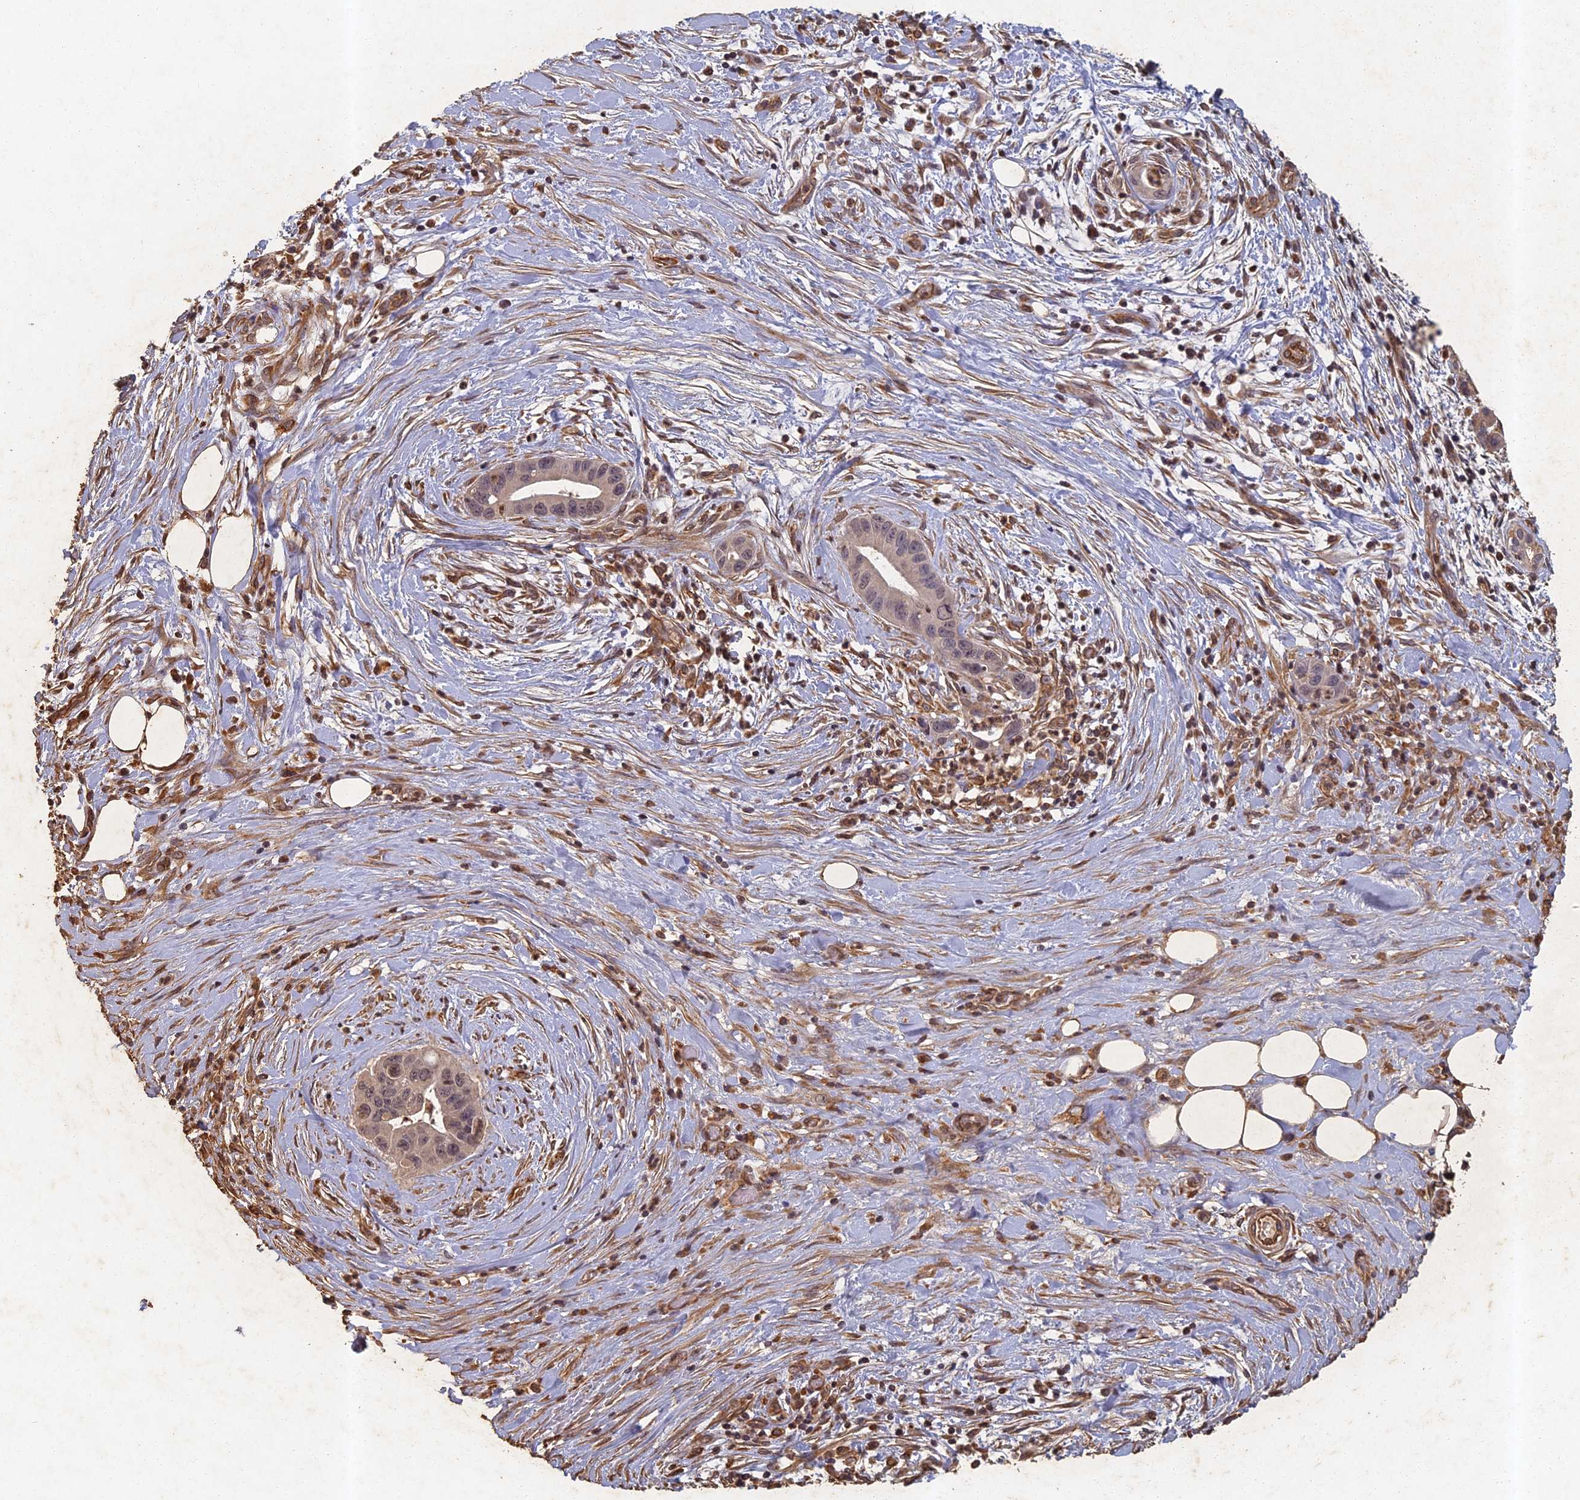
{"staining": {"intensity": "weak", "quantity": "<25%", "location": "nuclear"}, "tissue": "pancreatic cancer", "cell_type": "Tumor cells", "image_type": "cancer", "snomed": [{"axis": "morphology", "description": "Adenocarcinoma, NOS"}, {"axis": "topography", "description": "Pancreas"}], "caption": "This is a photomicrograph of immunohistochemistry staining of adenocarcinoma (pancreatic), which shows no staining in tumor cells.", "gene": "ABCB10", "patient": {"sex": "male", "age": 73}}